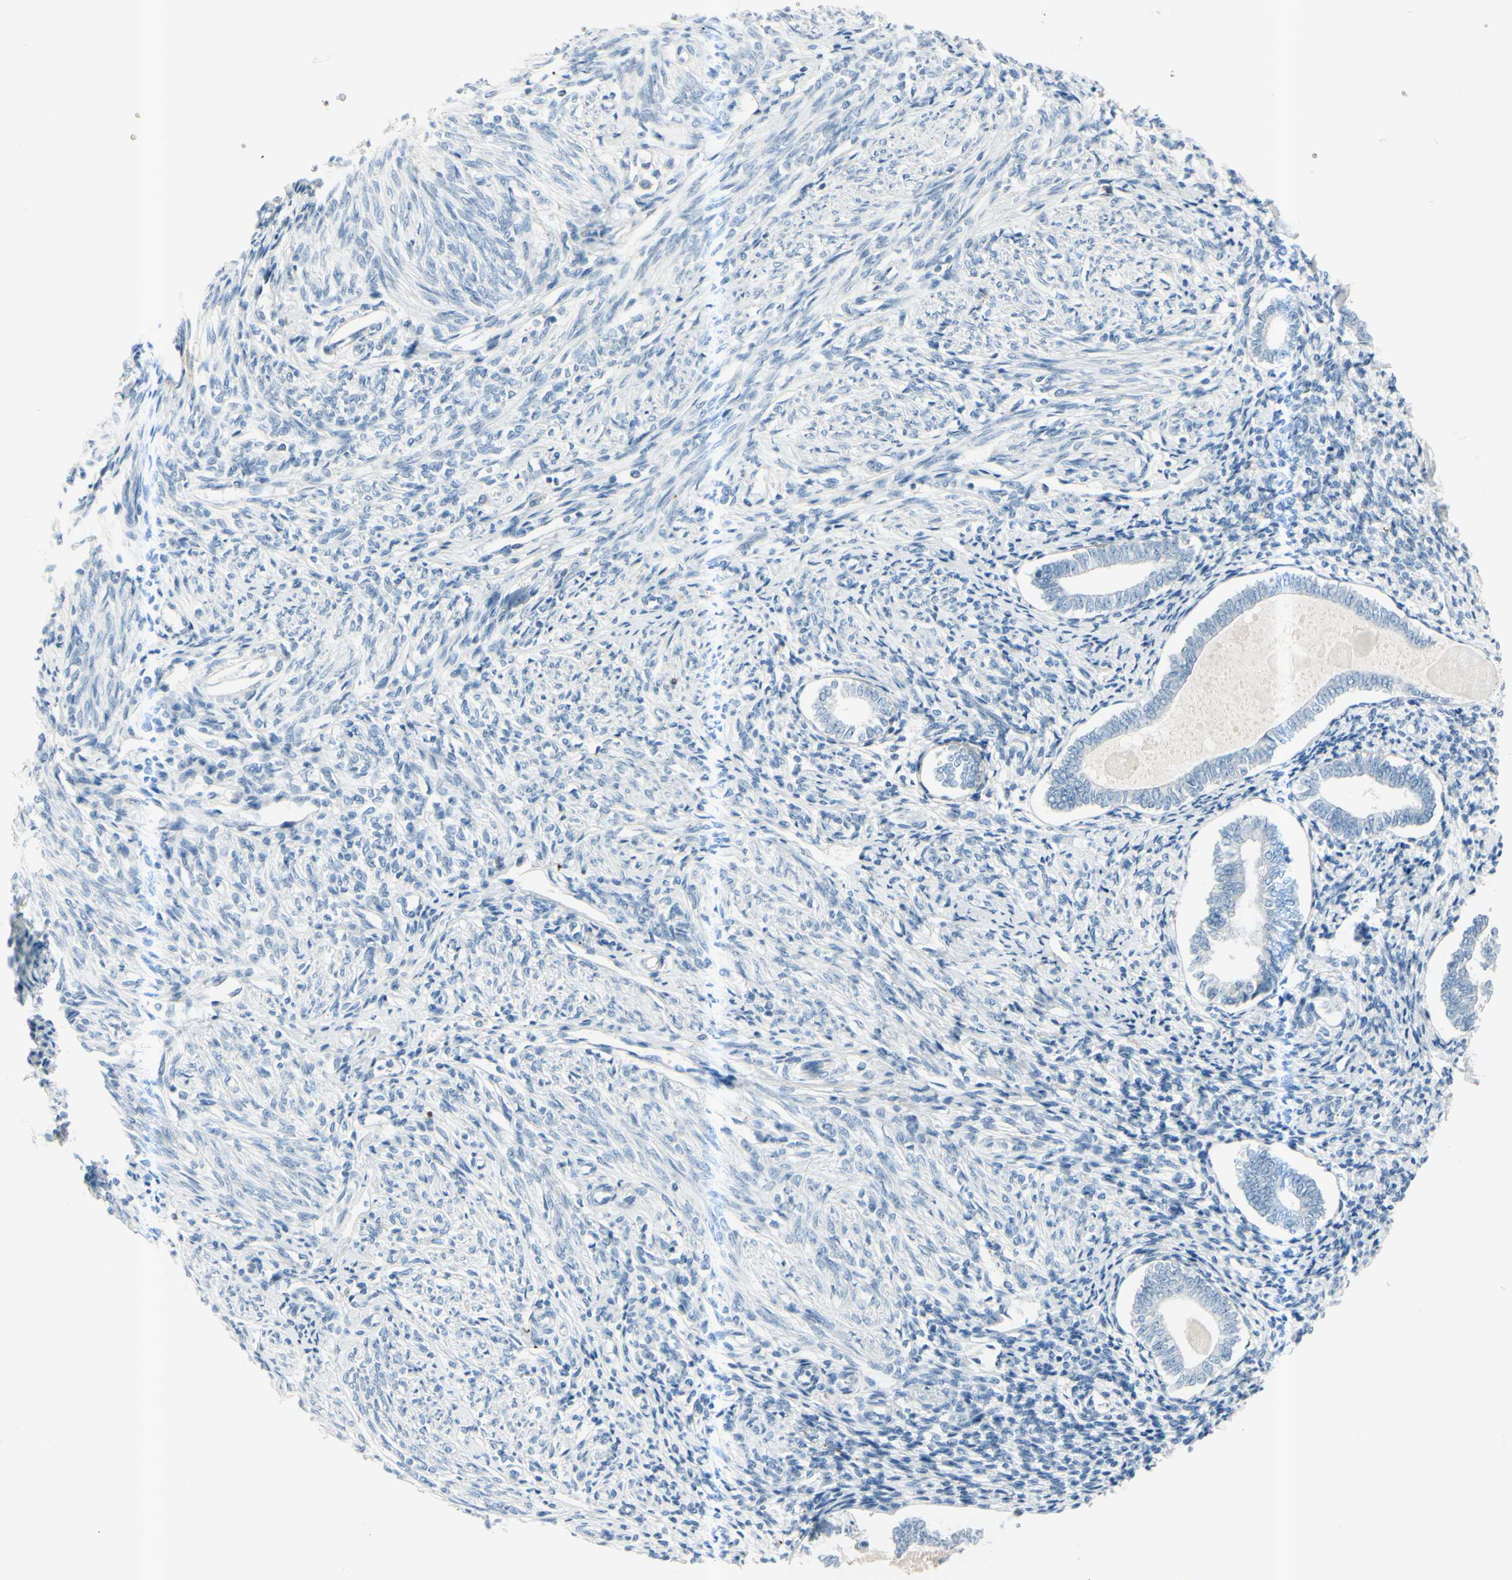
{"staining": {"intensity": "negative", "quantity": "none", "location": "none"}, "tissue": "endometrium", "cell_type": "Cells in endometrial stroma", "image_type": "normal", "snomed": [{"axis": "morphology", "description": "Normal tissue, NOS"}, {"axis": "topography", "description": "Endometrium"}], "caption": "This histopathology image is of normal endometrium stained with immunohistochemistry (IHC) to label a protein in brown with the nuclei are counter-stained blue. There is no staining in cells in endometrial stroma. (Immunohistochemistry (ihc), brightfield microscopy, high magnification).", "gene": "GPR34", "patient": {"sex": "female", "age": 71}}